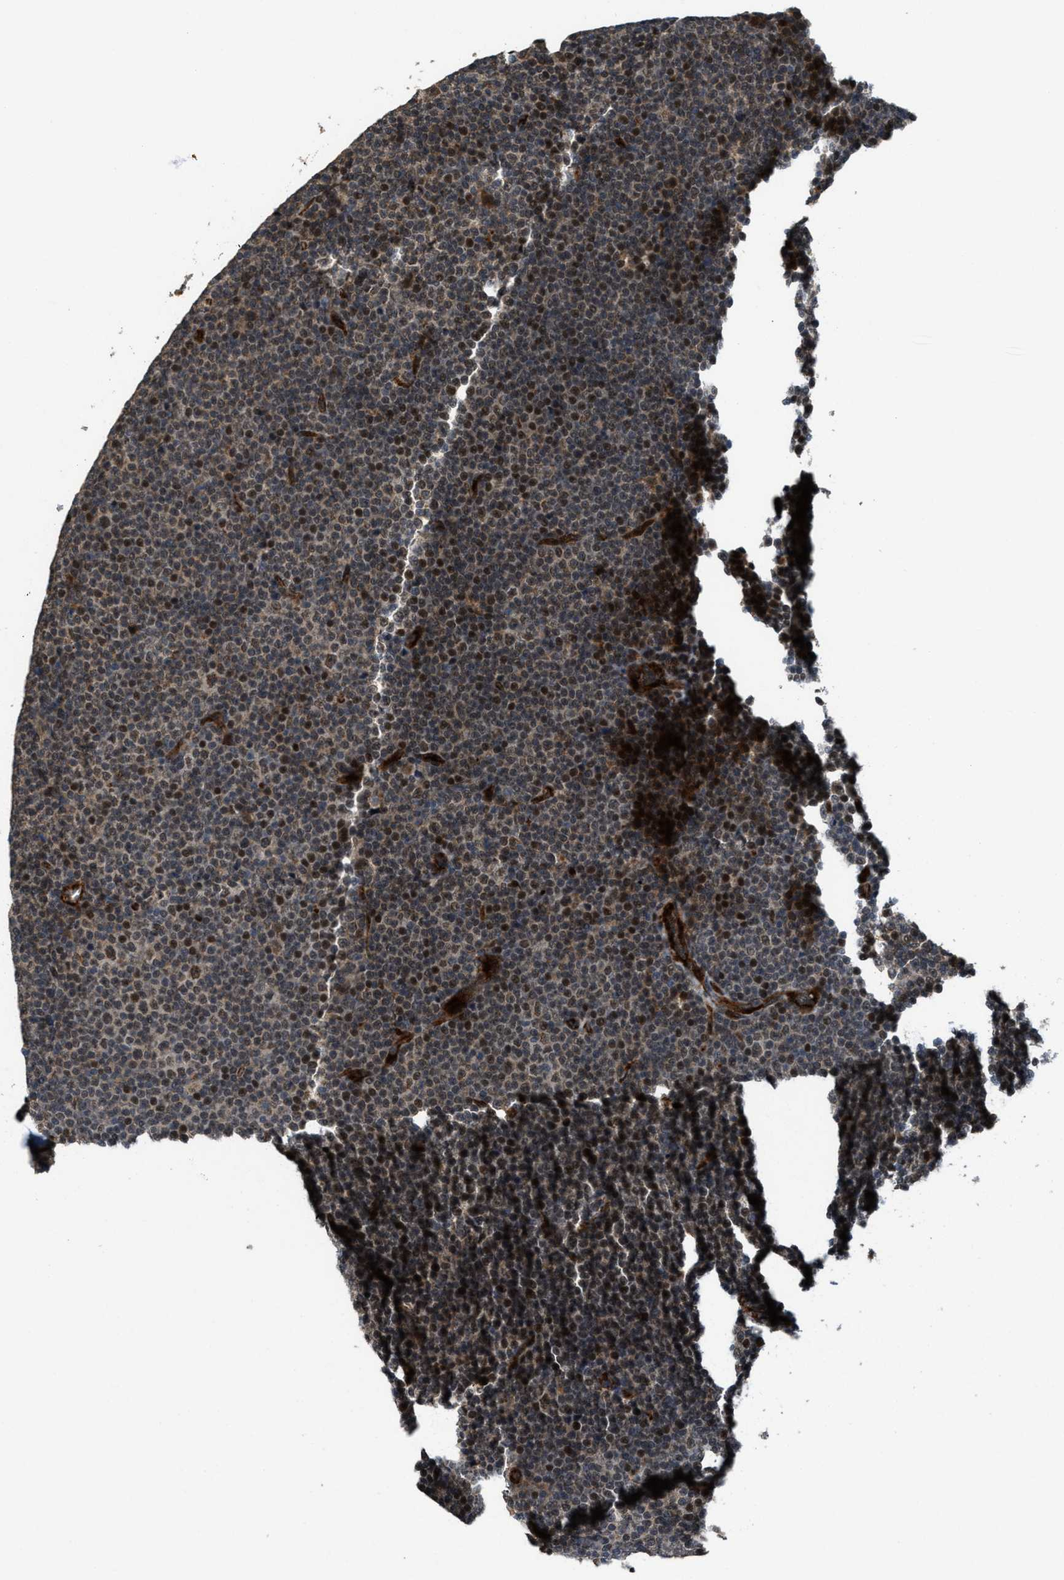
{"staining": {"intensity": "moderate", "quantity": "25%-75%", "location": "nuclear"}, "tissue": "lymphoma", "cell_type": "Tumor cells", "image_type": "cancer", "snomed": [{"axis": "morphology", "description": "Malignant lymphoma, non-Hodgkin's type, Low grade"}, {"axis": "topography", "description": "Lymph node"}], "caption": "This micrograph exhibits immunohistochemistry (IHC) staining of human lymphoma, with medium moderate nuclear positivity in approximately 25%-75% of tumor cells.", "gene": "DPF2", "patient": {"sex": "female", "age": 67}}